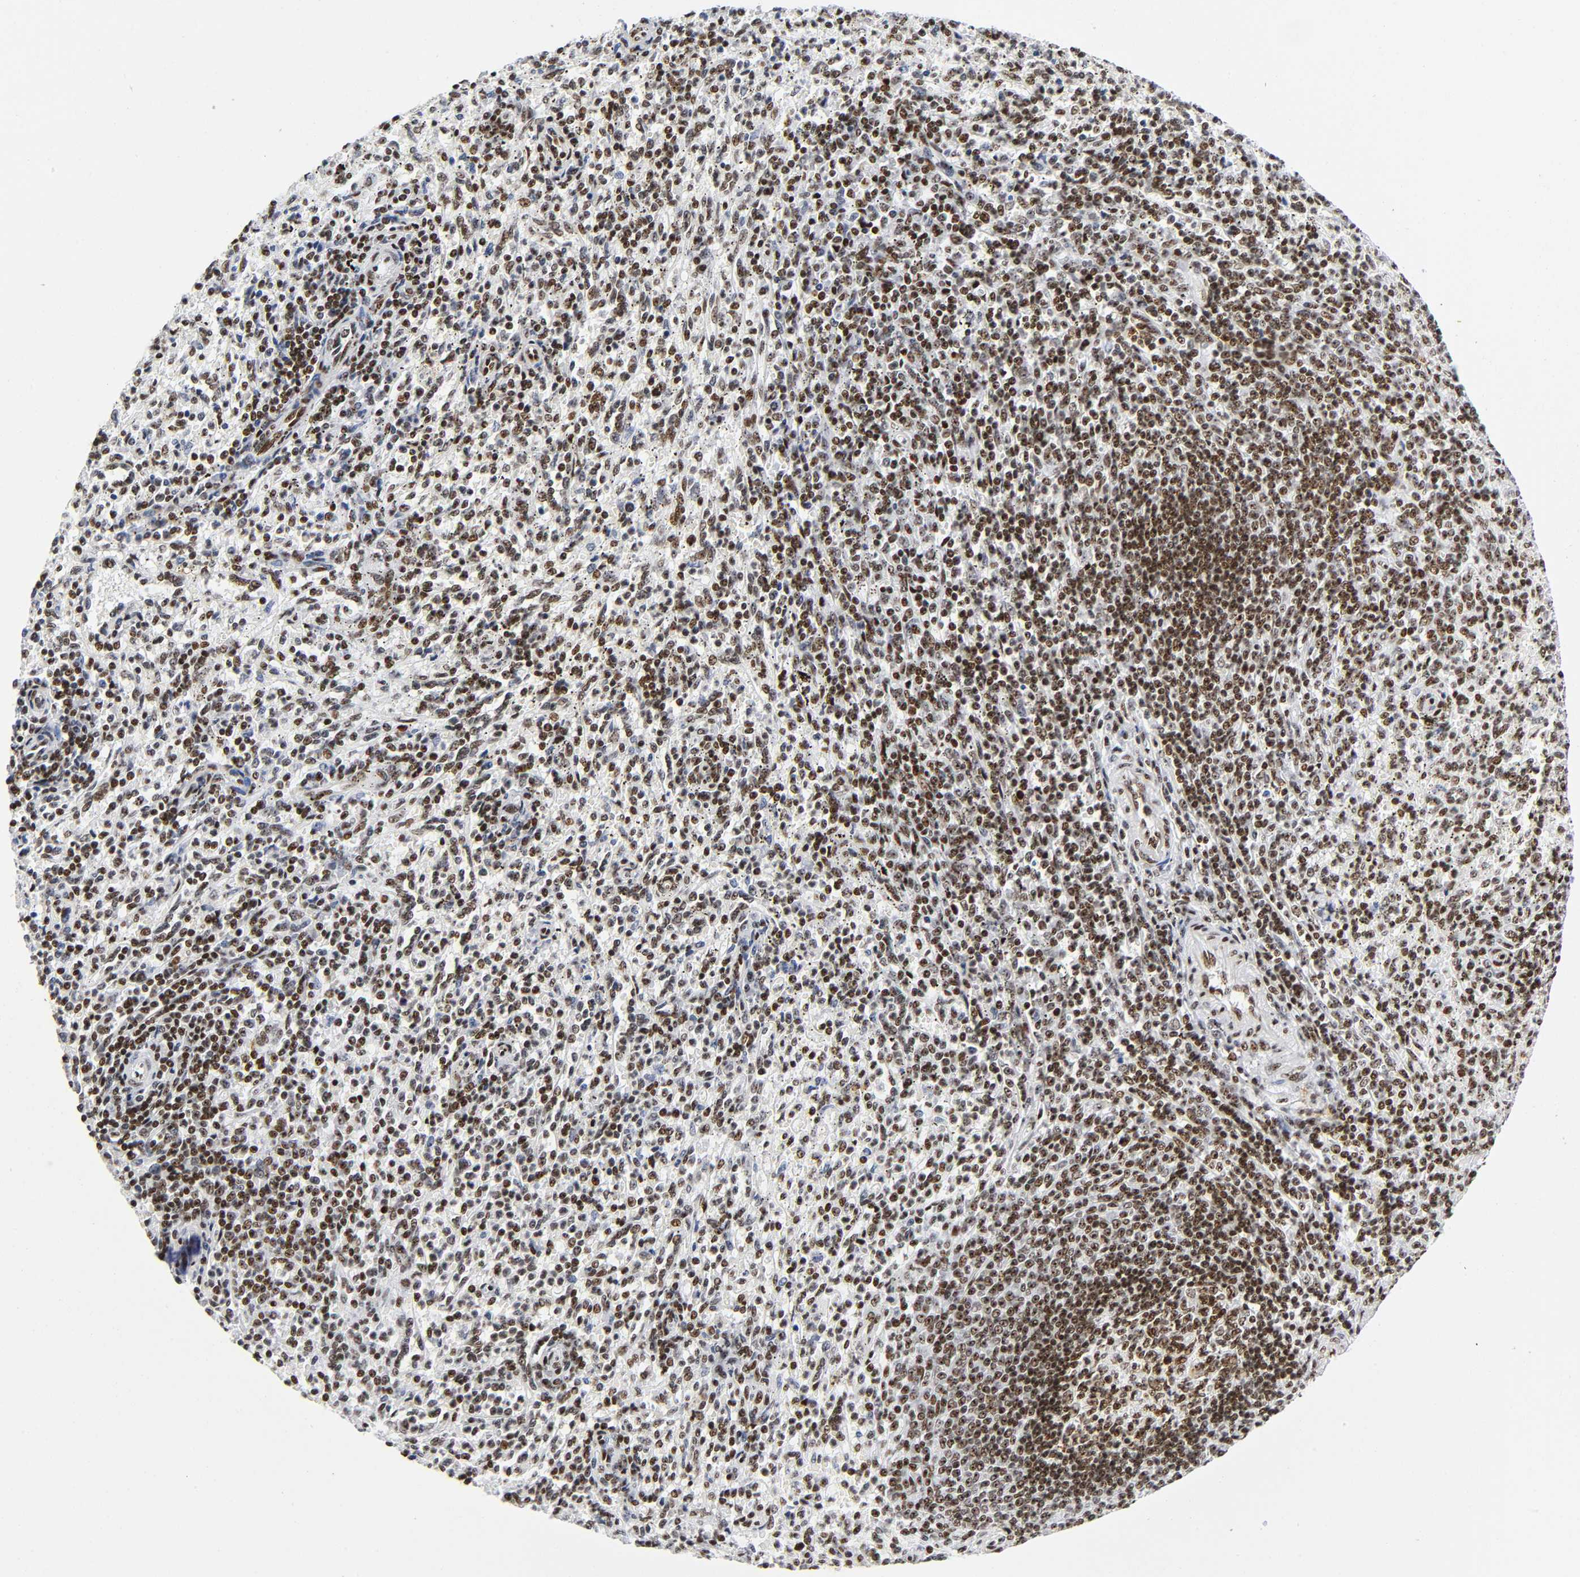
{"staining": {"intensity": "strong", "quantity": "25%-75%", "location": "nuclear"}, "tissue": "spleen", "cell_type": "Cells in red pulp", "image_type": "normal", "snomed": [{"axis": "morphology", "description": "Normal tissue, NOS"}, {"axis": "topography", "description": "Spleen"}], "caption": "Immunohistochemical staining of benign spleen exhibits high levels of strong nuclear positivity in about 25%-75% of cells in red pulp.", "gene": "UBTF", "patient": {"sex": "female", "age": 10}}